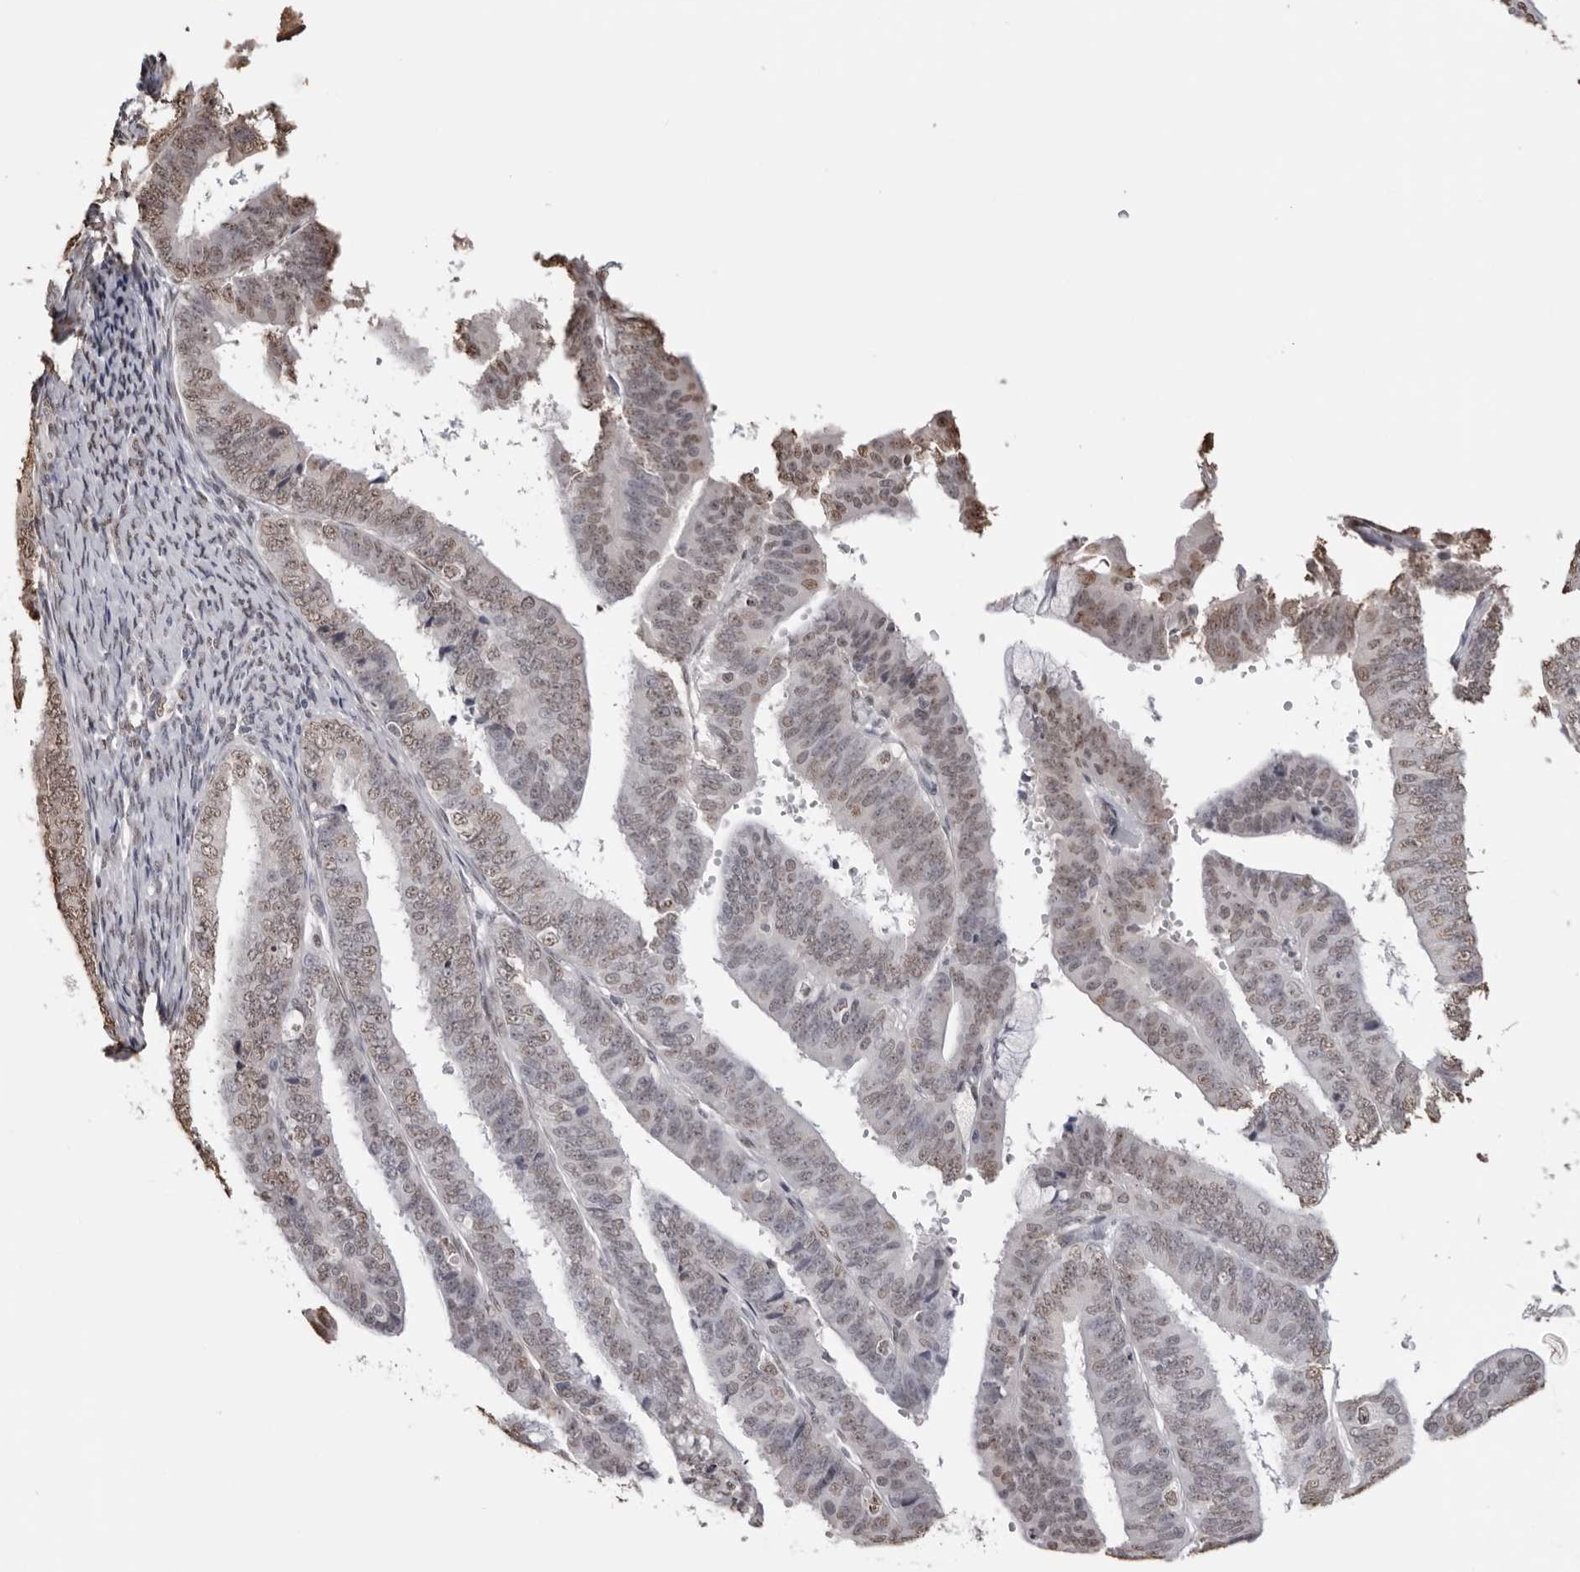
{"staining": {"intensity": "weak", "quantity": ">75%", "location": "nuclear"}, "tissue": "endometrial cancer", "cell_type": "Tumor cells", "image_type": "cancer", "snomed": [{"axis": "morphology", "description": "Adenocarcinoma, NOS"}, {"axis": "topography", "description": "Endometrium"}], "caption": "This histopathology image shows IHC staining of human endometrial cancer (adenocarcinoma), with low weak nuclear staining in approximately >75% of tumor cells.", "gene": "OLIG3", "patient": {"sex": "female", "age": 63}}